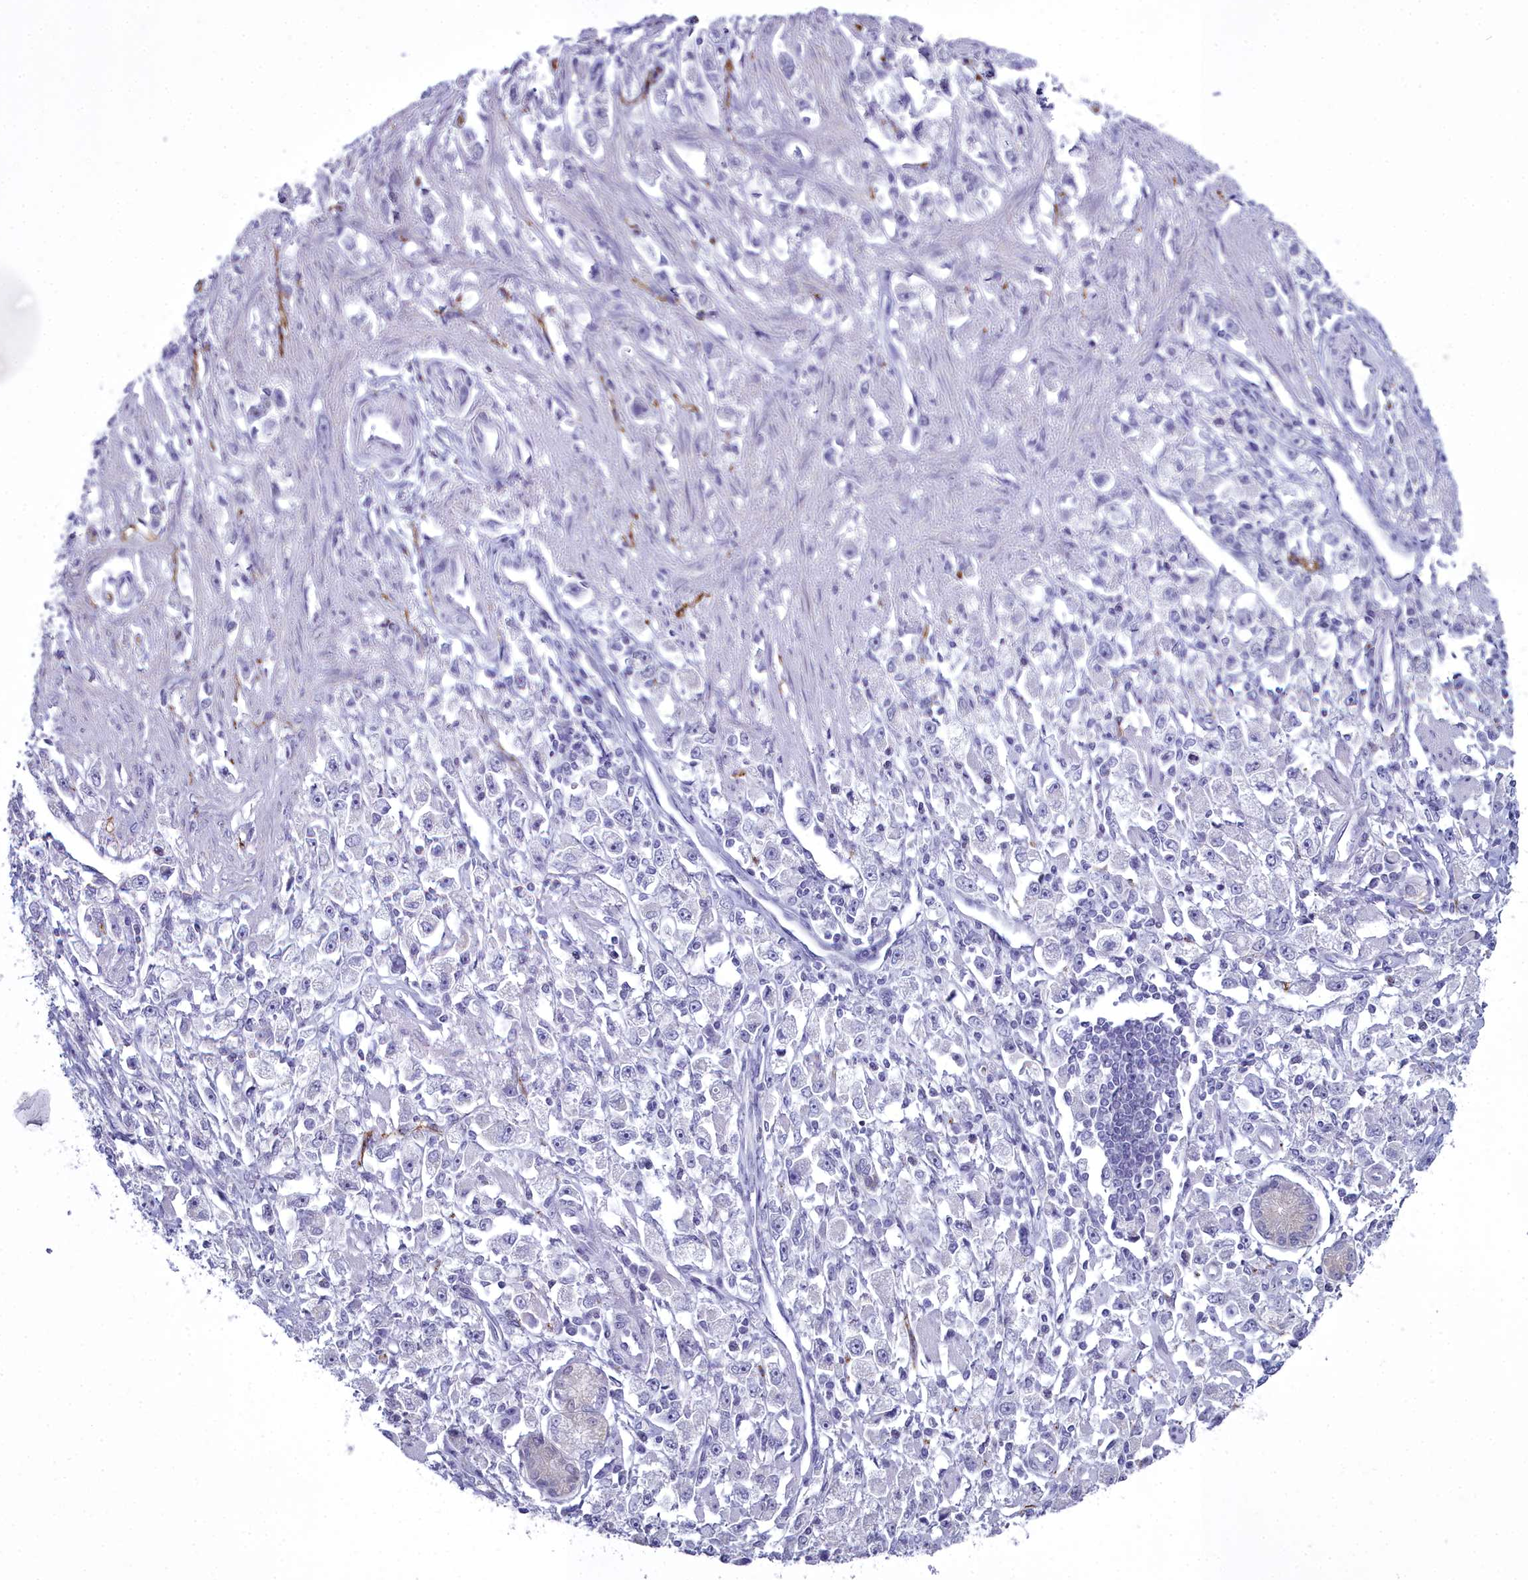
{"staining": {"intensity": "negative", "quantity": "none", "location": "none"}, "tissue": "stomach cancer", "cell_type": "Tumor cells", "image_type": "cancer", "snomed": [{"axis": "morphology", "description": "Adenocarcinoma, NOS"}, {"axis": "topography", "description": "Stomach"}], "caption": "A high-resolution photomicrograph shows immunohistochemistry staining of stomach adenocarcinoma, which reveals no significant staining in tumor cells.", "gene": "MAP6", "patient": {"sex": "female", "age": 59}}